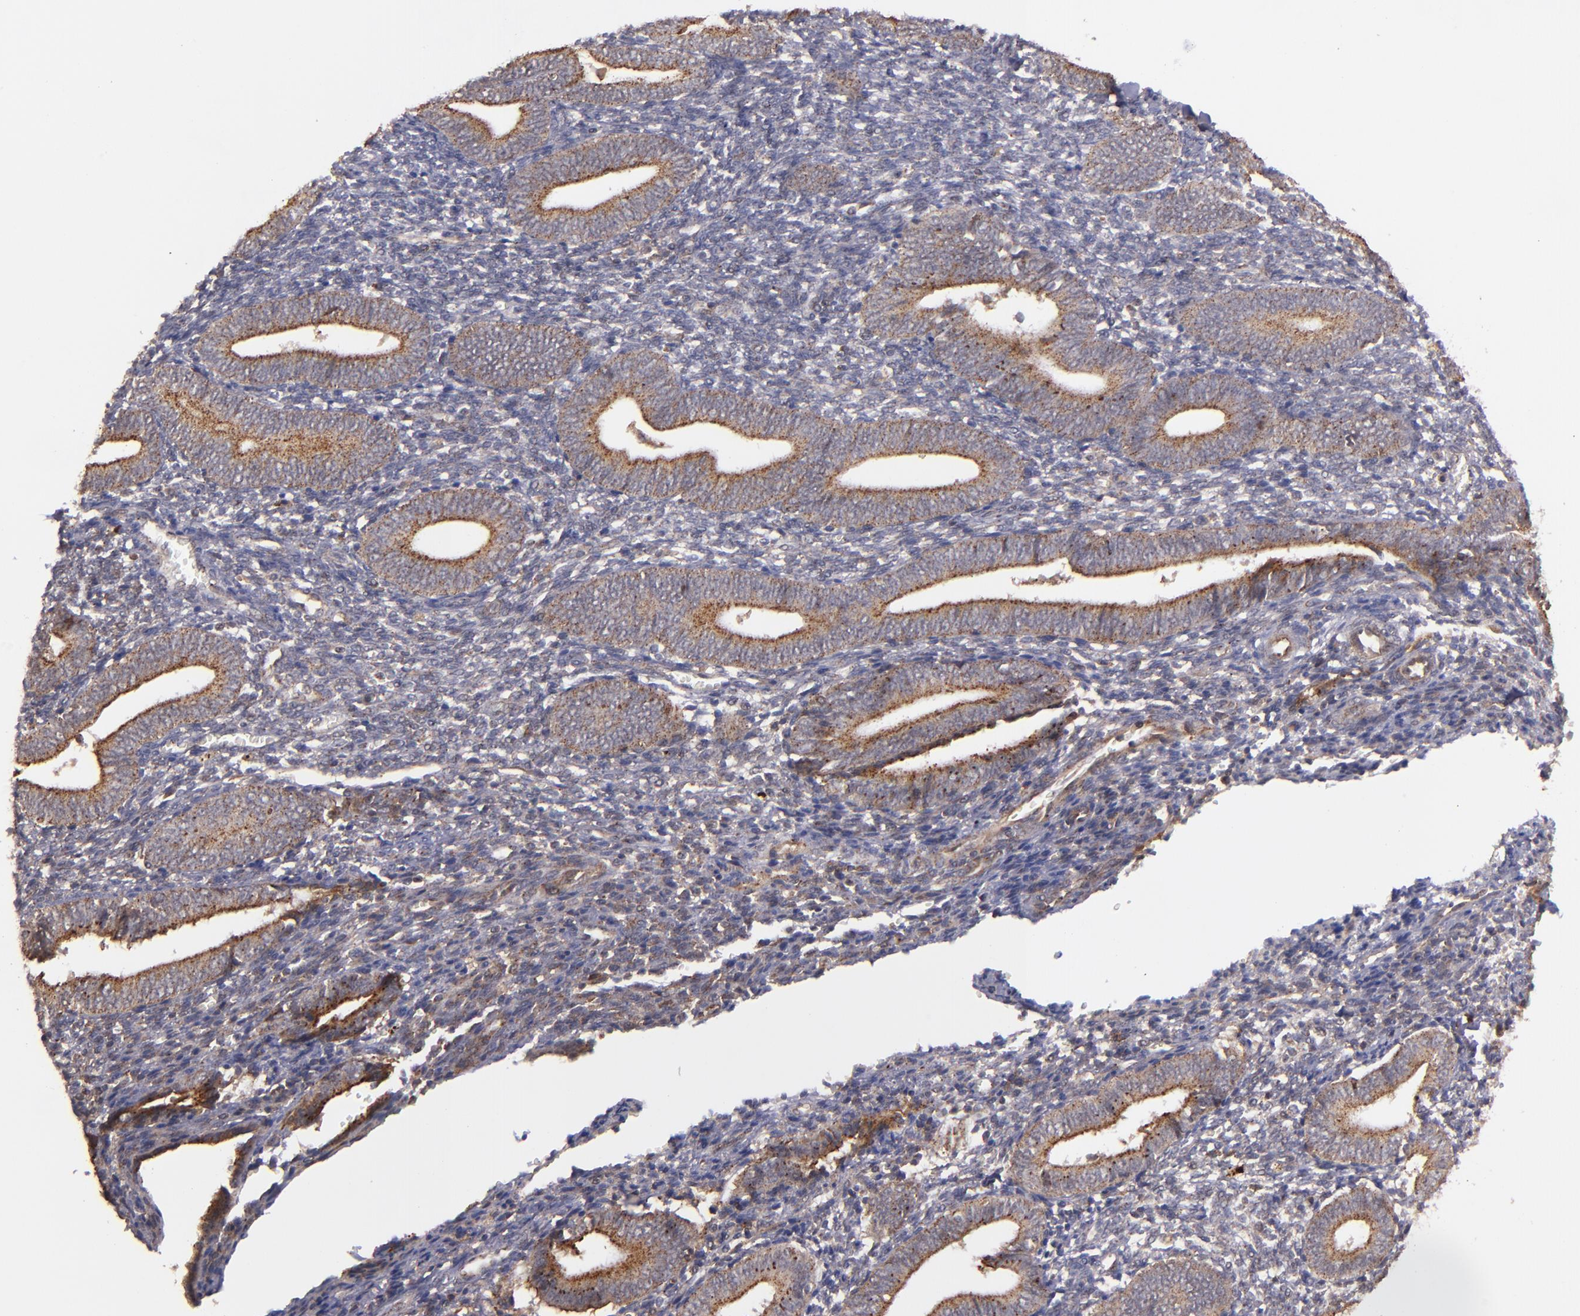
{"staining": {"intensity": "weak", "quantity": "<25%", "location": "cytoplasmic/membranous"}, "tissue": "endometrium", "cell_type": "Cells in endometrial stroma", "image_type": "normal", "snomed": [{"axis": "morphology", "description": "Normal tissue, NOS"}, {"axis": "topography", "description": "Uterus"}, {"axis": "topography", "description": "Endometrium"}], "caption": "An immunohistochemistry (IHC) histopathology image of unremarkable endometrium is shown. There is no staining in cells in endometrial stroma of endometrium. The staining is performed using DAB (3,3'-diaminobenzidine) brown chromogen with nuclei counter-stained in using hematoxylin.", "gene": "ZFYVE1", "patient": {"sex": "female", "age": 33}}